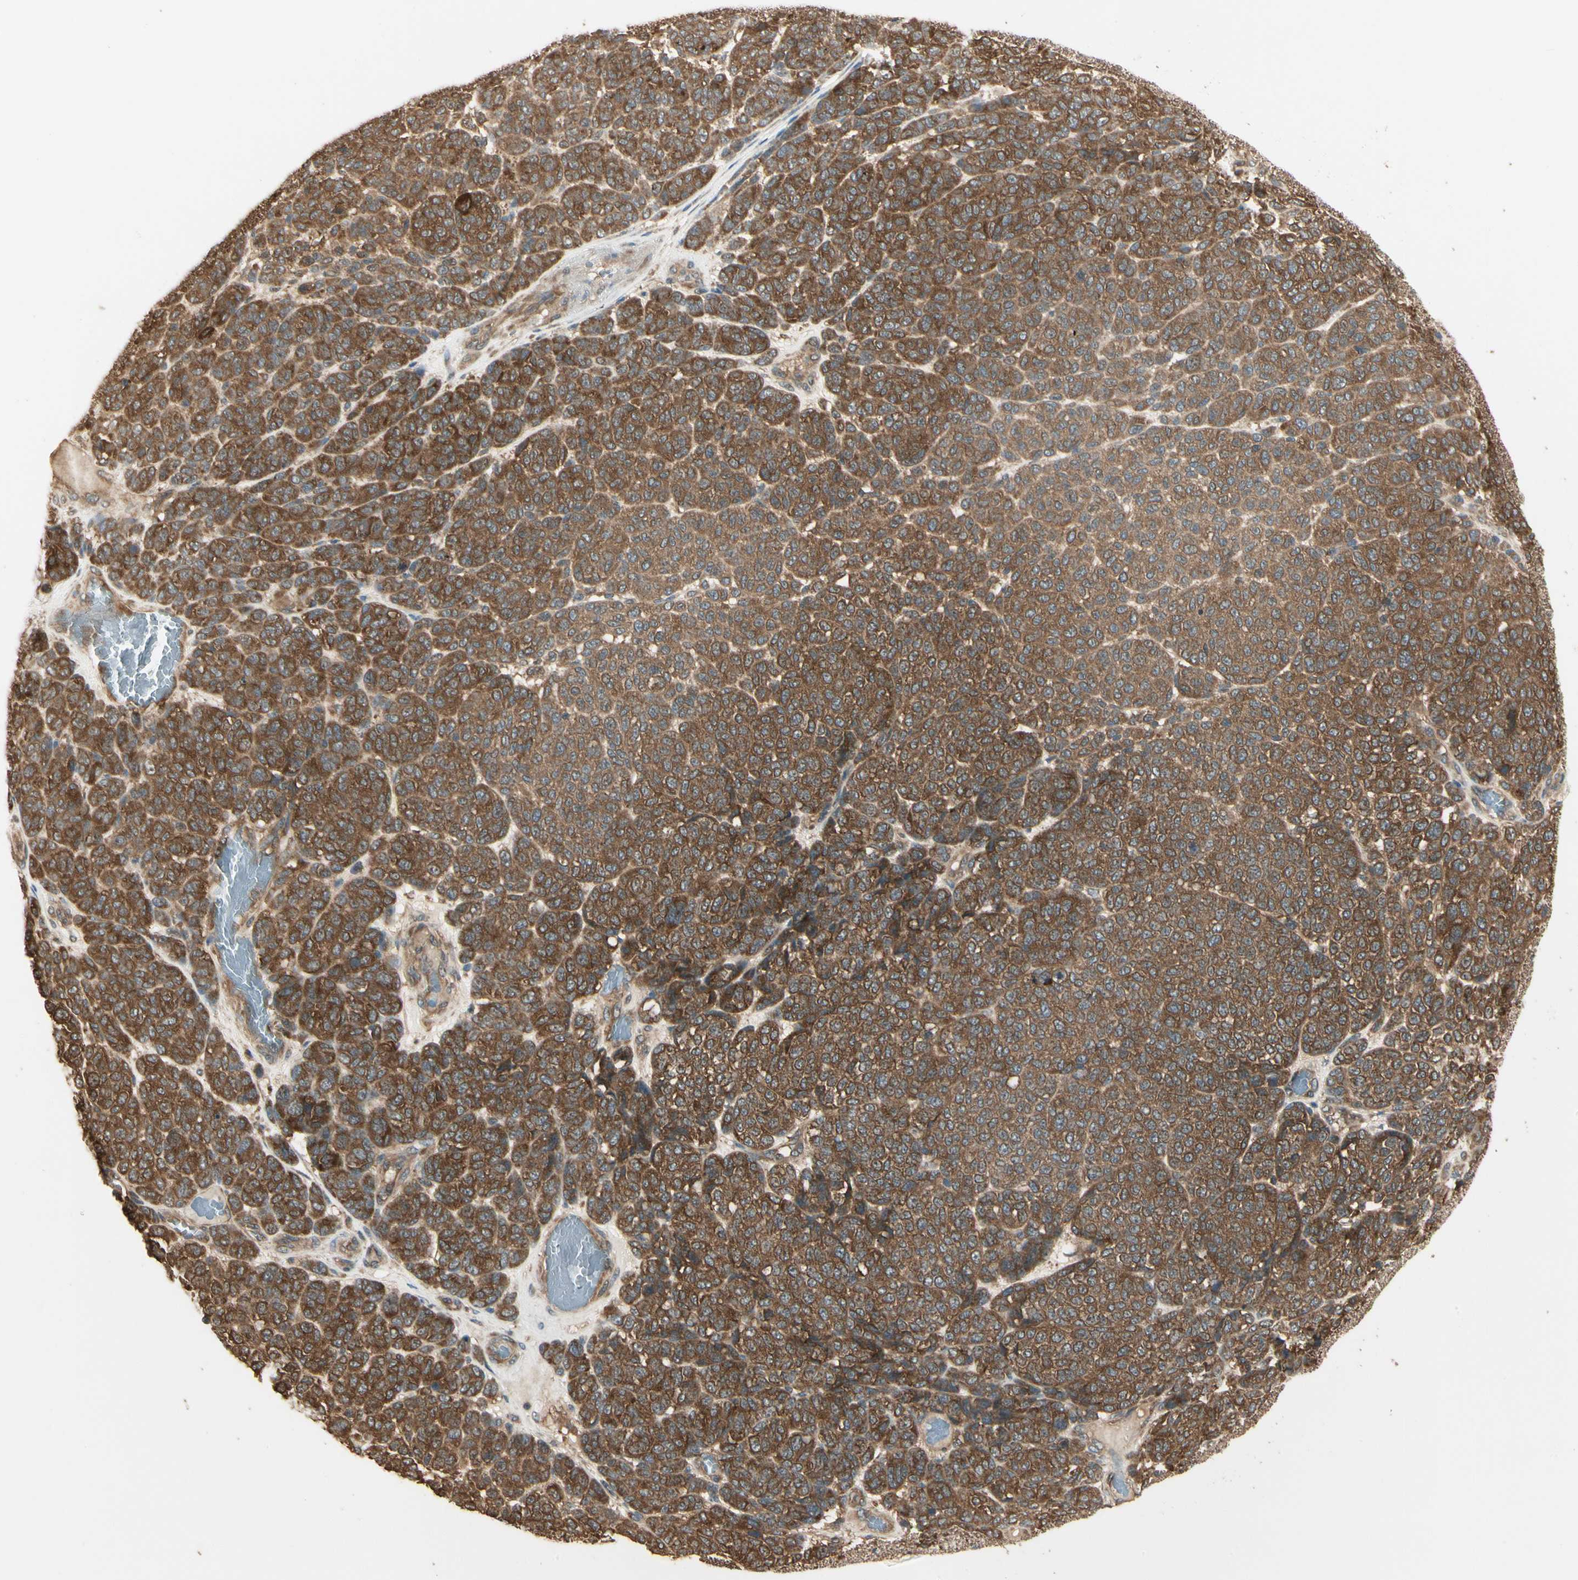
{"staining": {"intensity": "strong", "quantity": ">75%", "location": "cytoplasmic/membranous"}, "tissue": "melanoma", "cell_type": "Tumor cells", "image_type": "cancer", "snomed": [{"axis": "morphology", "description": "Malignant melanoma, NOS"}, {"axis": "topography", "description": "Skin"}], "caption": "This micrograph reveals malignant melanoma stained with immunohistochemistry to label a protein in brown. The cytoplasmic/membranous of tumor cells show strong positivity for the protein. Nuclei are counter-stained blue.", "gene": "CCT7", "patient": {"sex": "male", "age": 59}}